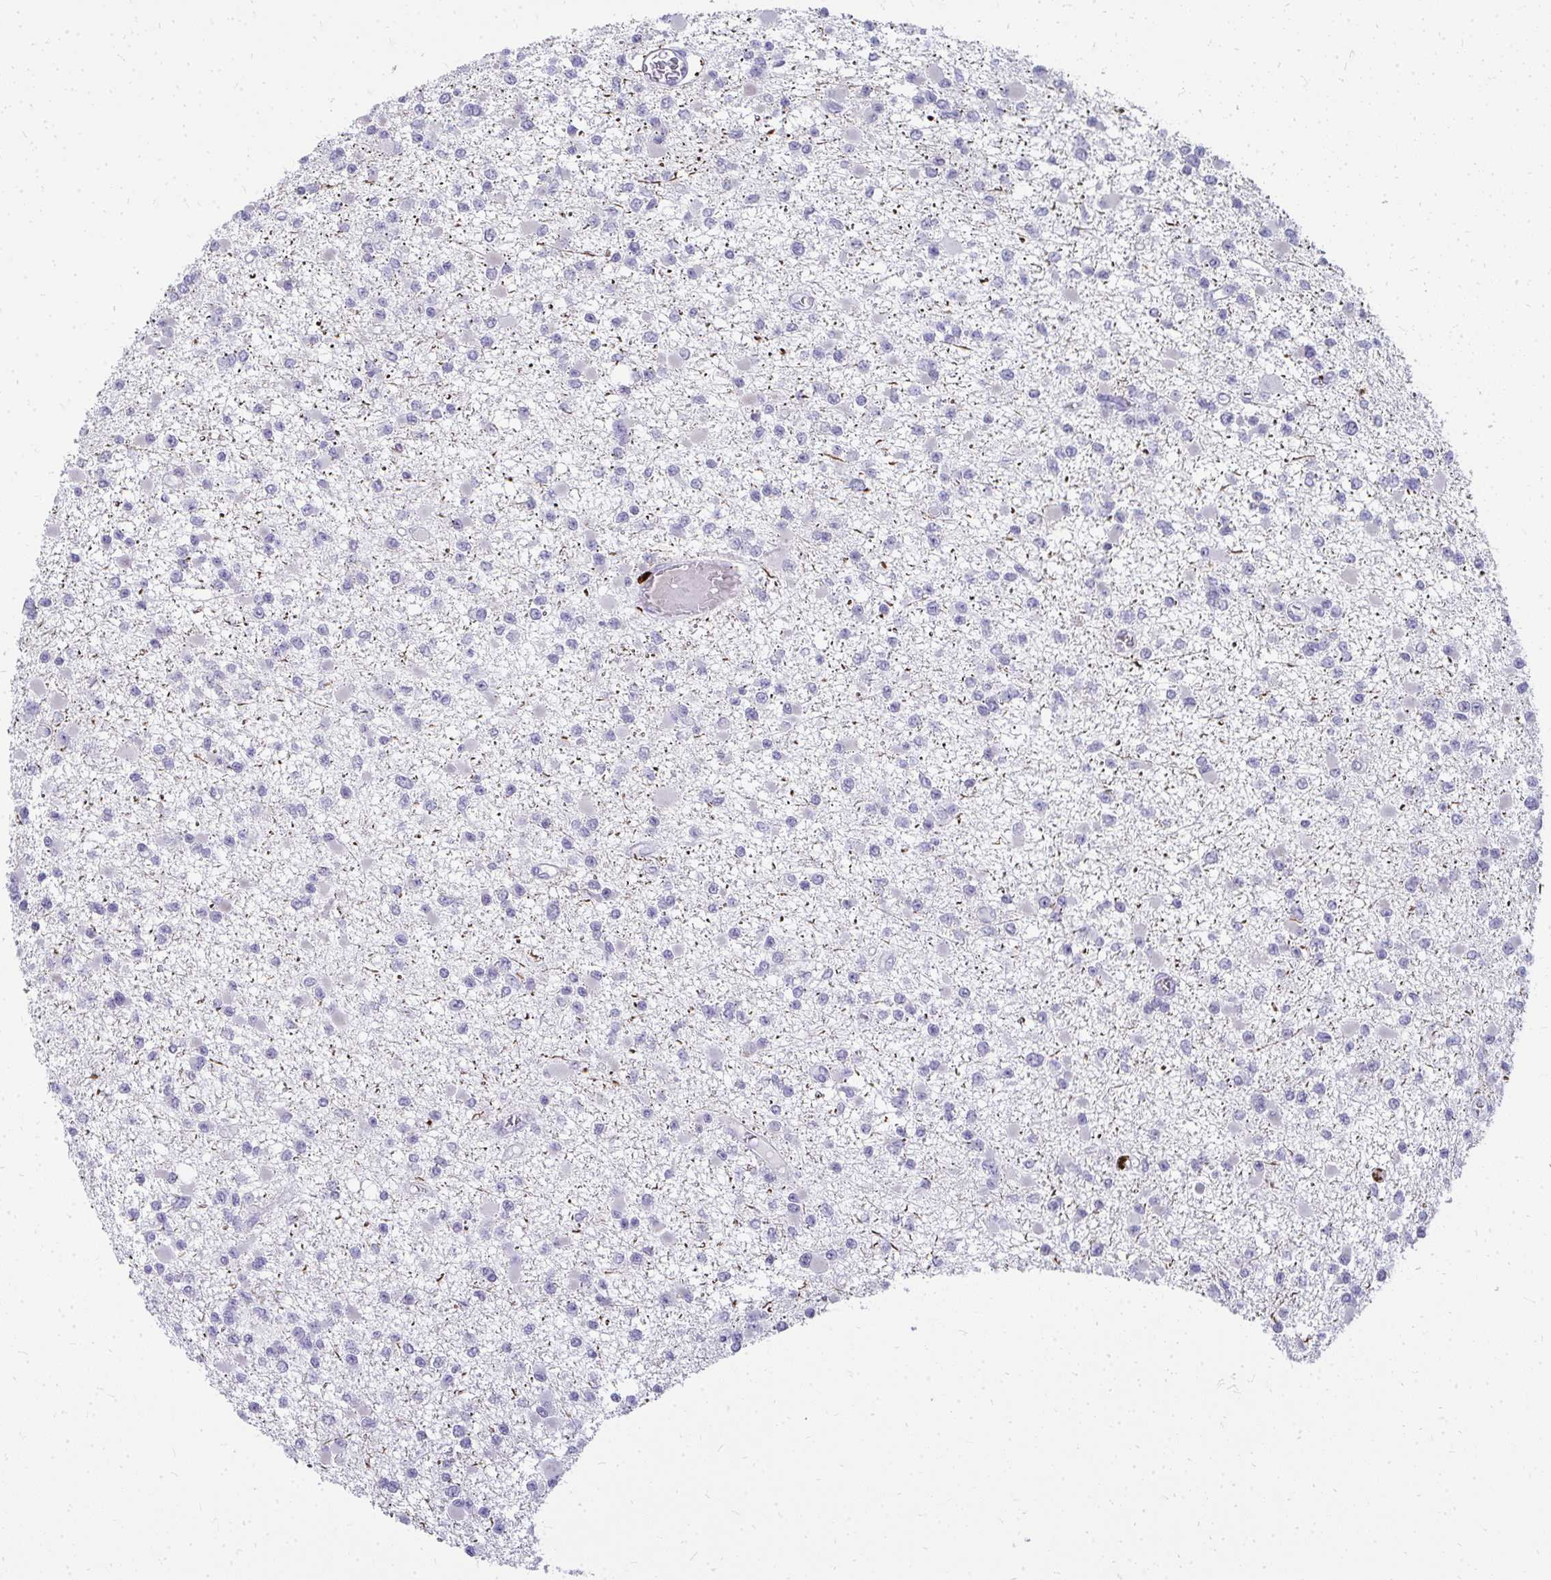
{"staining": {"intensity": "negative", "quantity": "none", "location": "none"}, "tissue": "glioma", "cell_type": "Tumor cells", "image_type": "cancer", "snomed": [{"axis": "morphology", "description": "Glioma, malignant, Low grade"}, {"axis": "topography", "description": "Brain"}], "caption": "IHC micrograph of neoplastic tissue: human malignant glioma (low-grade) stained with DAB (3,3'-diaminobenzidine) demonstrates no significant protein expression in tumor cells.", "gene": "CD163", "patient": {"sex": "female", "age": 22}}